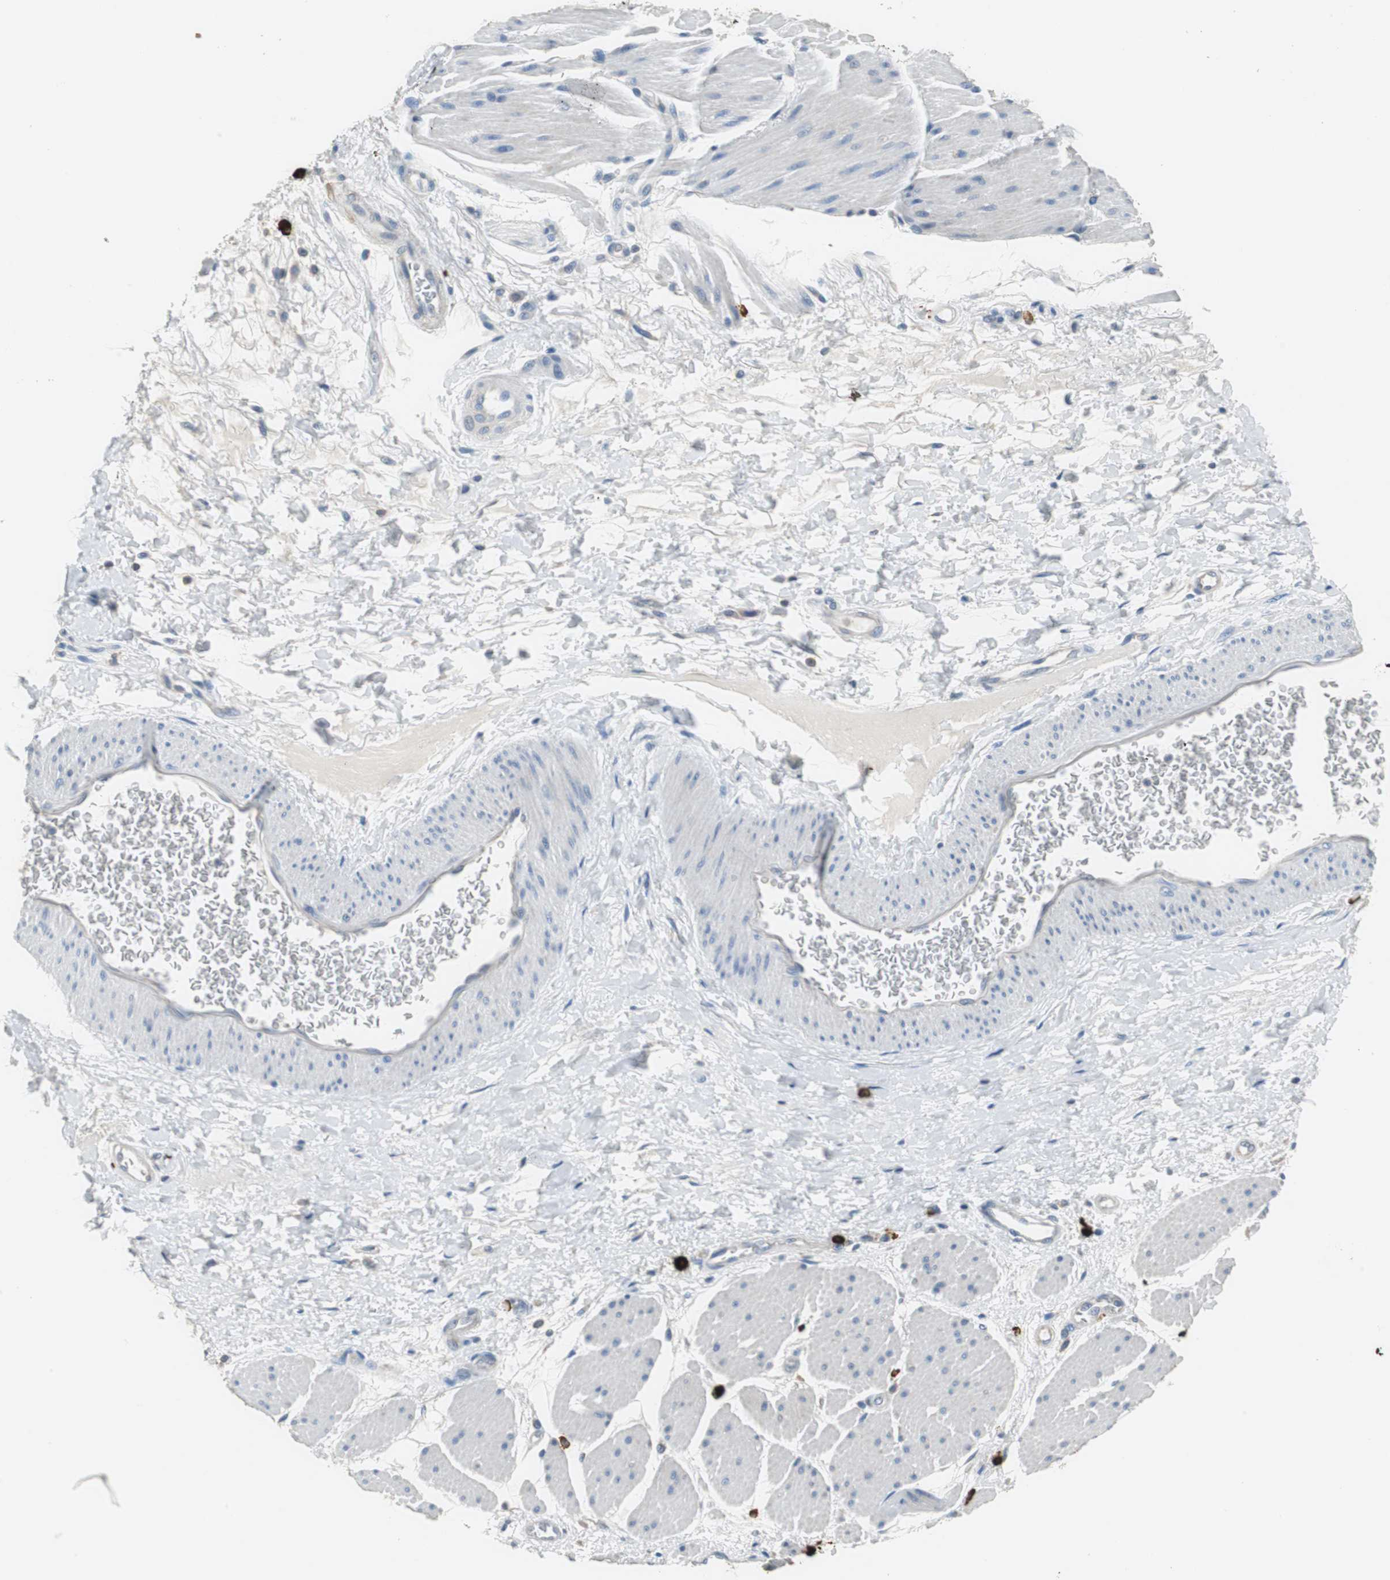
{"staining": {"intensity": "weak", "quantity": "<25%", "location": "cytoplasmic/membranous"}, "tissue": "esophagus", "cell_type": "Squamous epithelial cells", "image_type": "normal", "snomed": [{"axis": "morphology", "description": "Normal tissue, NOS"}, {"axis": "topography", "description": "Esophagus"}], "caption": "Immunohistochemistry (IHC) image of unremarkable esophagus: human esophagus stained with DAB reveals no significant protein staining in squamous epithelial cells.", "gene": "CPA3", "patient": {"sex": "female", "age": 72}}